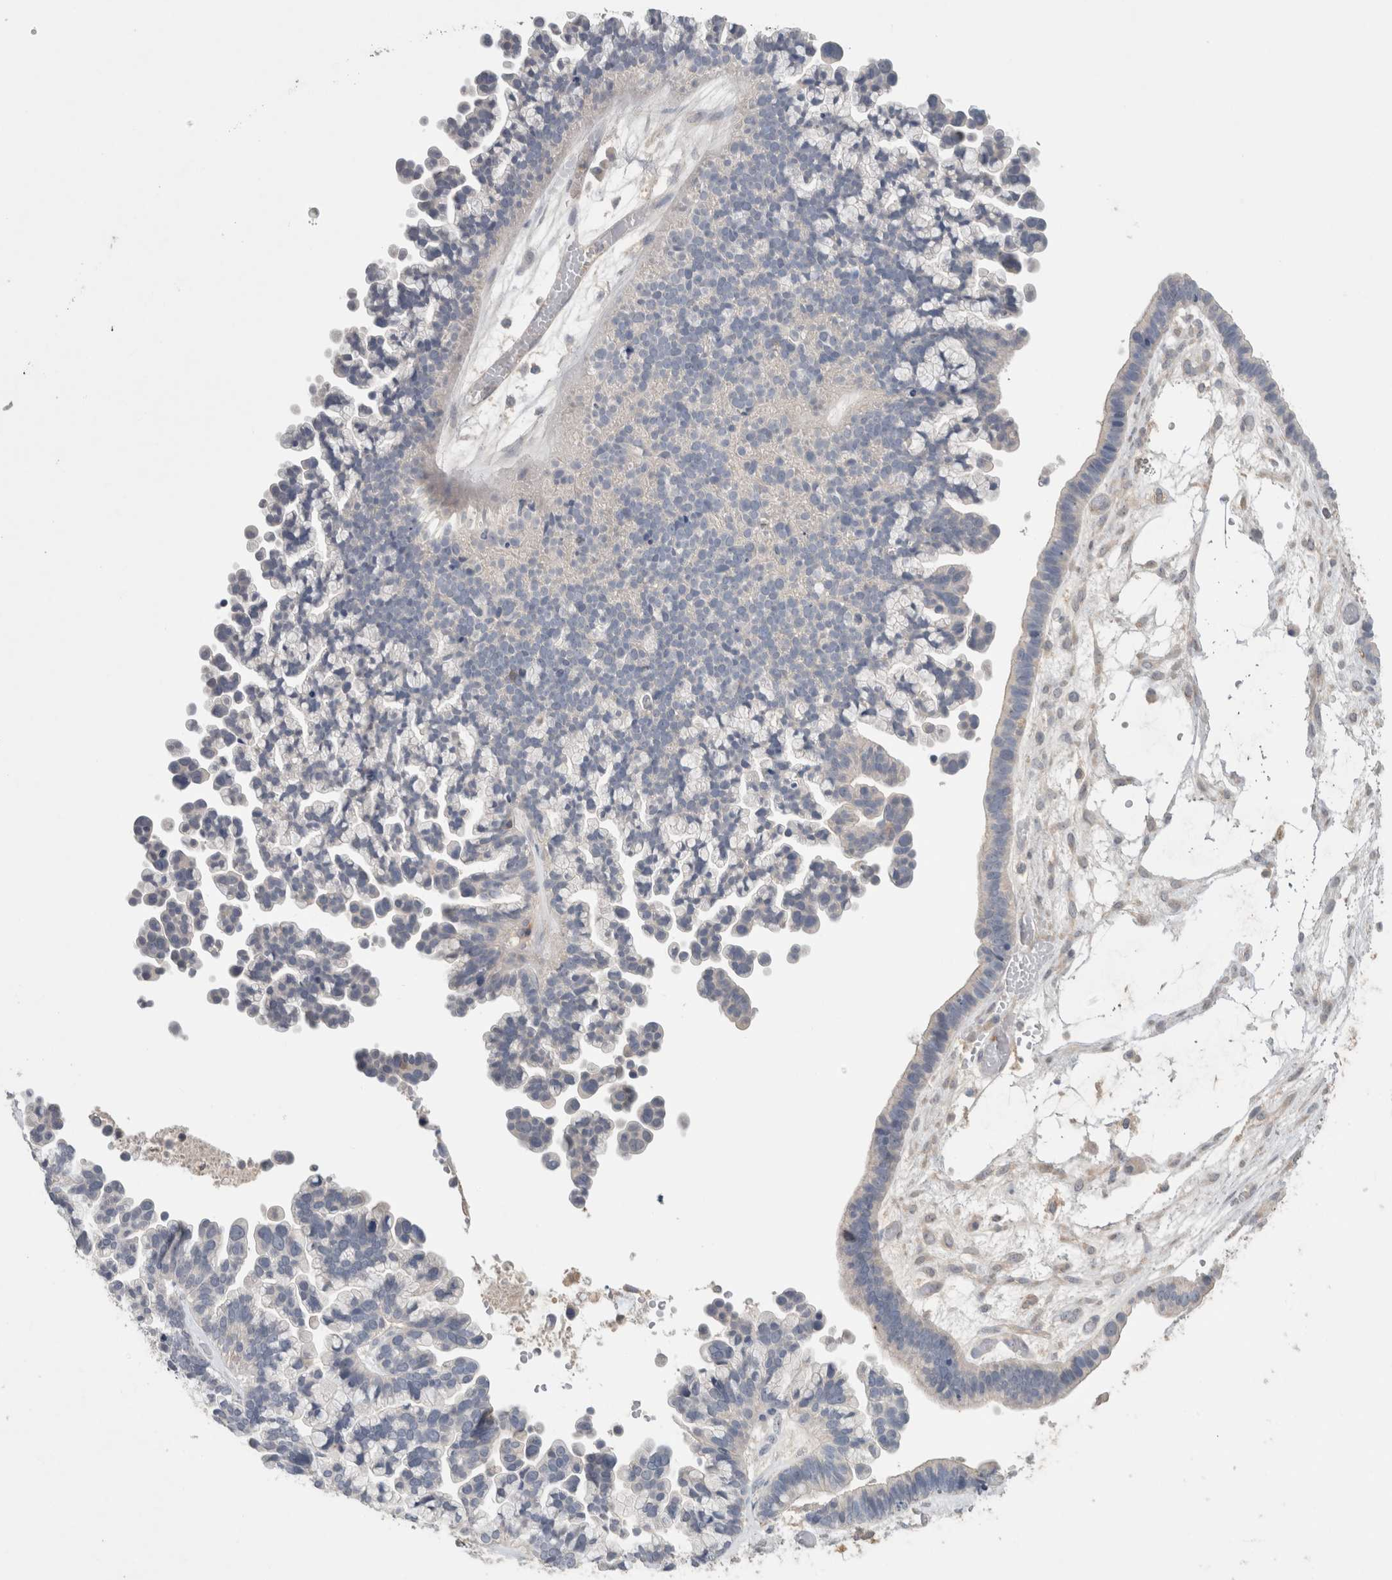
{"staining": {"intensity": "negative", "quantity": "none", "location": "none"}, "tissue": "ovarian cancer", "cell_type": "Tumor cells", "image_type": "cancer", "snomed": [{"axis": "morphology", "description": "Cystadenocarcinoma, serous, NOS"}, {"axis": "topography", "description": "Ovary"}], "caption": "The IHC micrograph has no significant staining in tumor cells of serous cystadenocarcinoma (ovarian) tissue. (Brightfield microscopy of DAB (3,3'-diaminobenzidine) IHC at high magnification).", "gene": "GFRA2", "patient": {"sex": "female", "age": 56}}